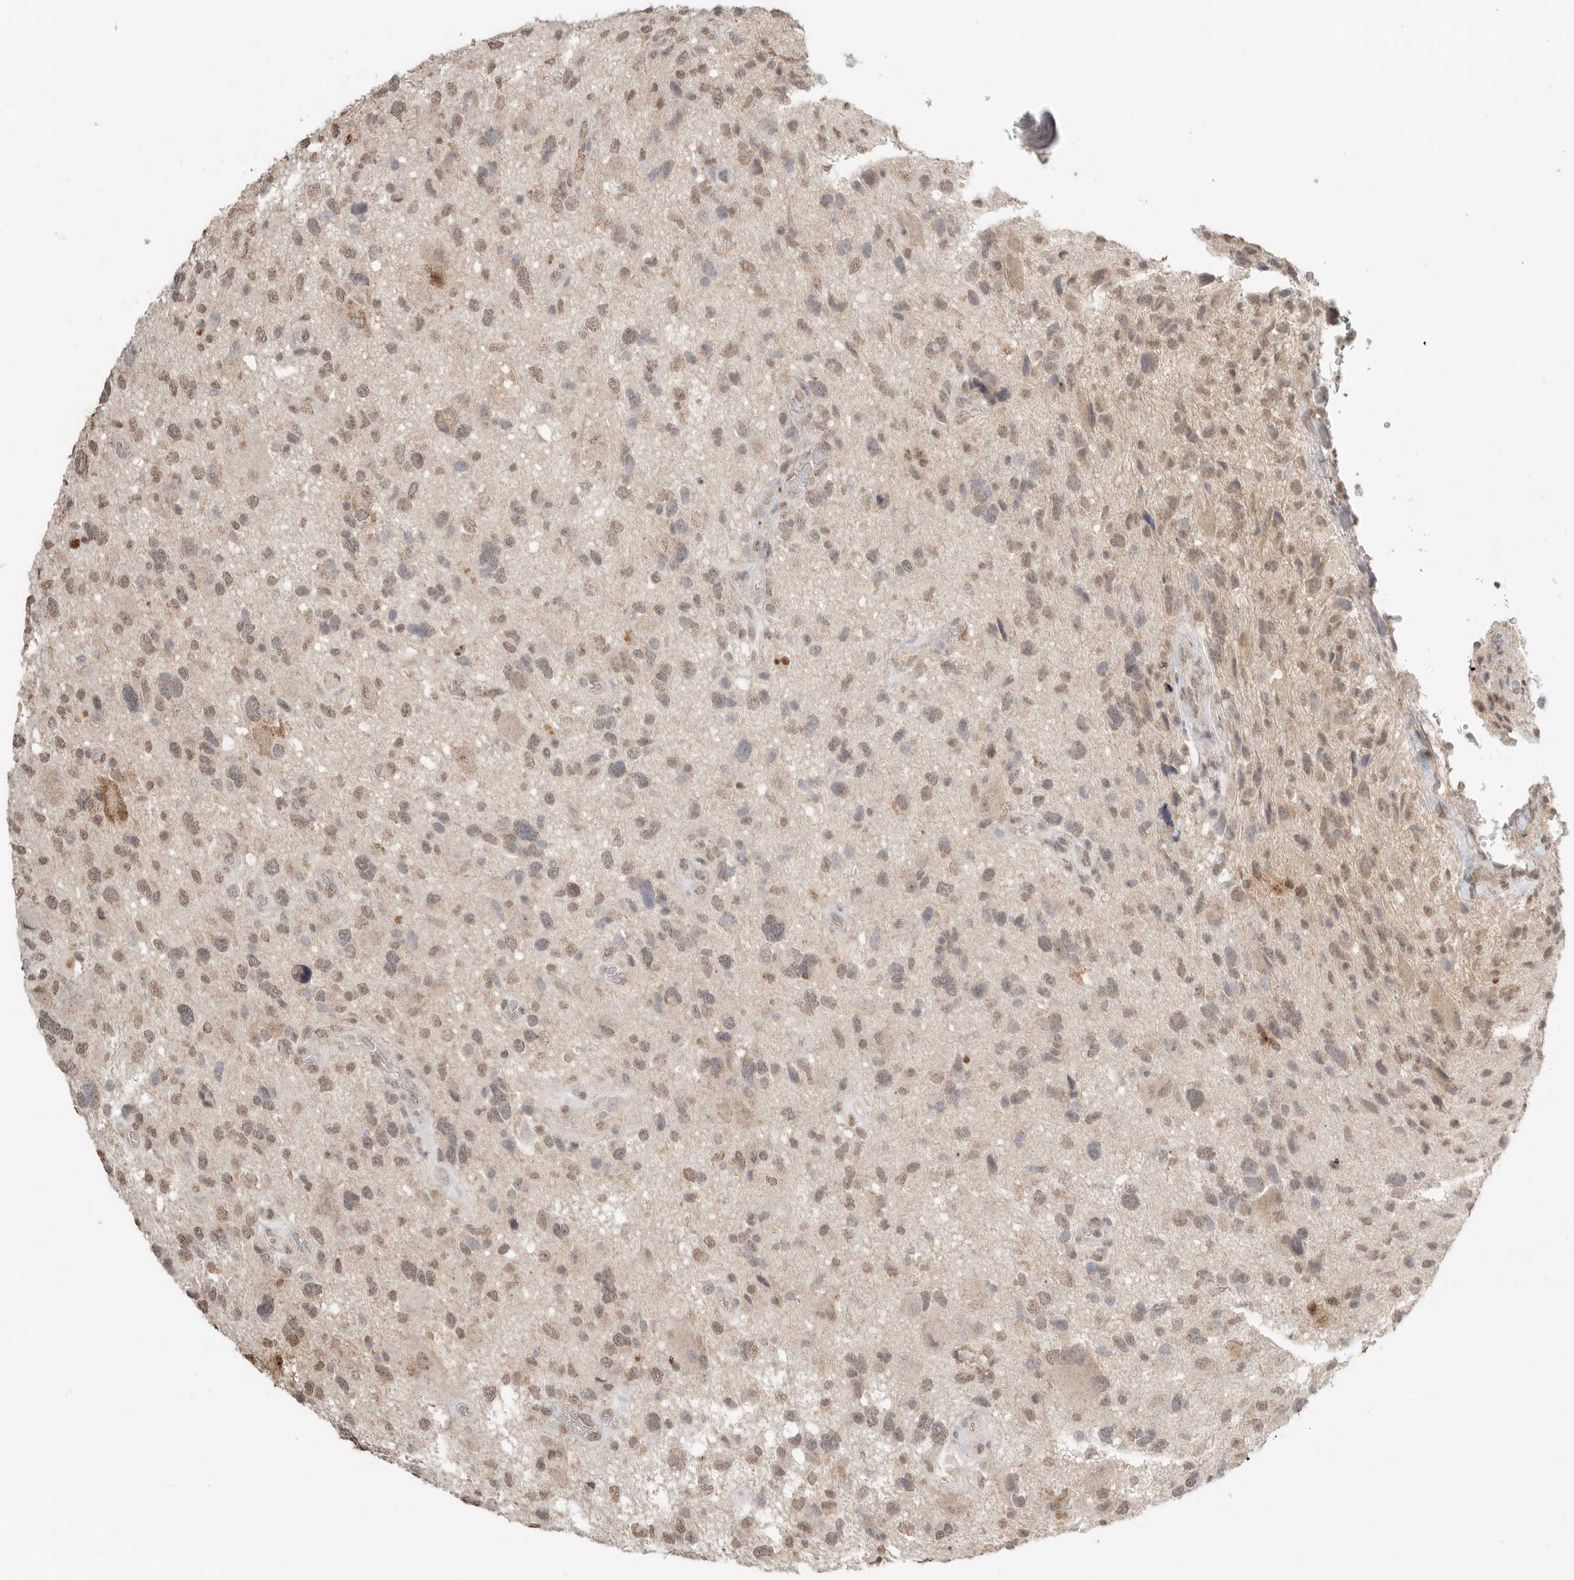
{"staining": {"intensity": "weak", "quantity": "25%-75%", "location": "cytoplasmic/membranous,nuclear"}, "tissue": "glioma", "cell_type": "Tumor cells", "image_type": "cancer", "snomed": [{"axis": "morphology", "description": "Glioma, malignant, High grade"}, {"axis": "topography", "description": "Brain"}], "caption": "Tumor cells exhibit low levels of weak cytoplasmic/membranous and nuclear positivity in approximately 25%-75% of cells in human malignant glioma (high-grade). Ihc stains the protein of interest in brown and the nuclei are stained blue.", "gene": "KLK5", "patient": {"sex": "male", "age": 33}}